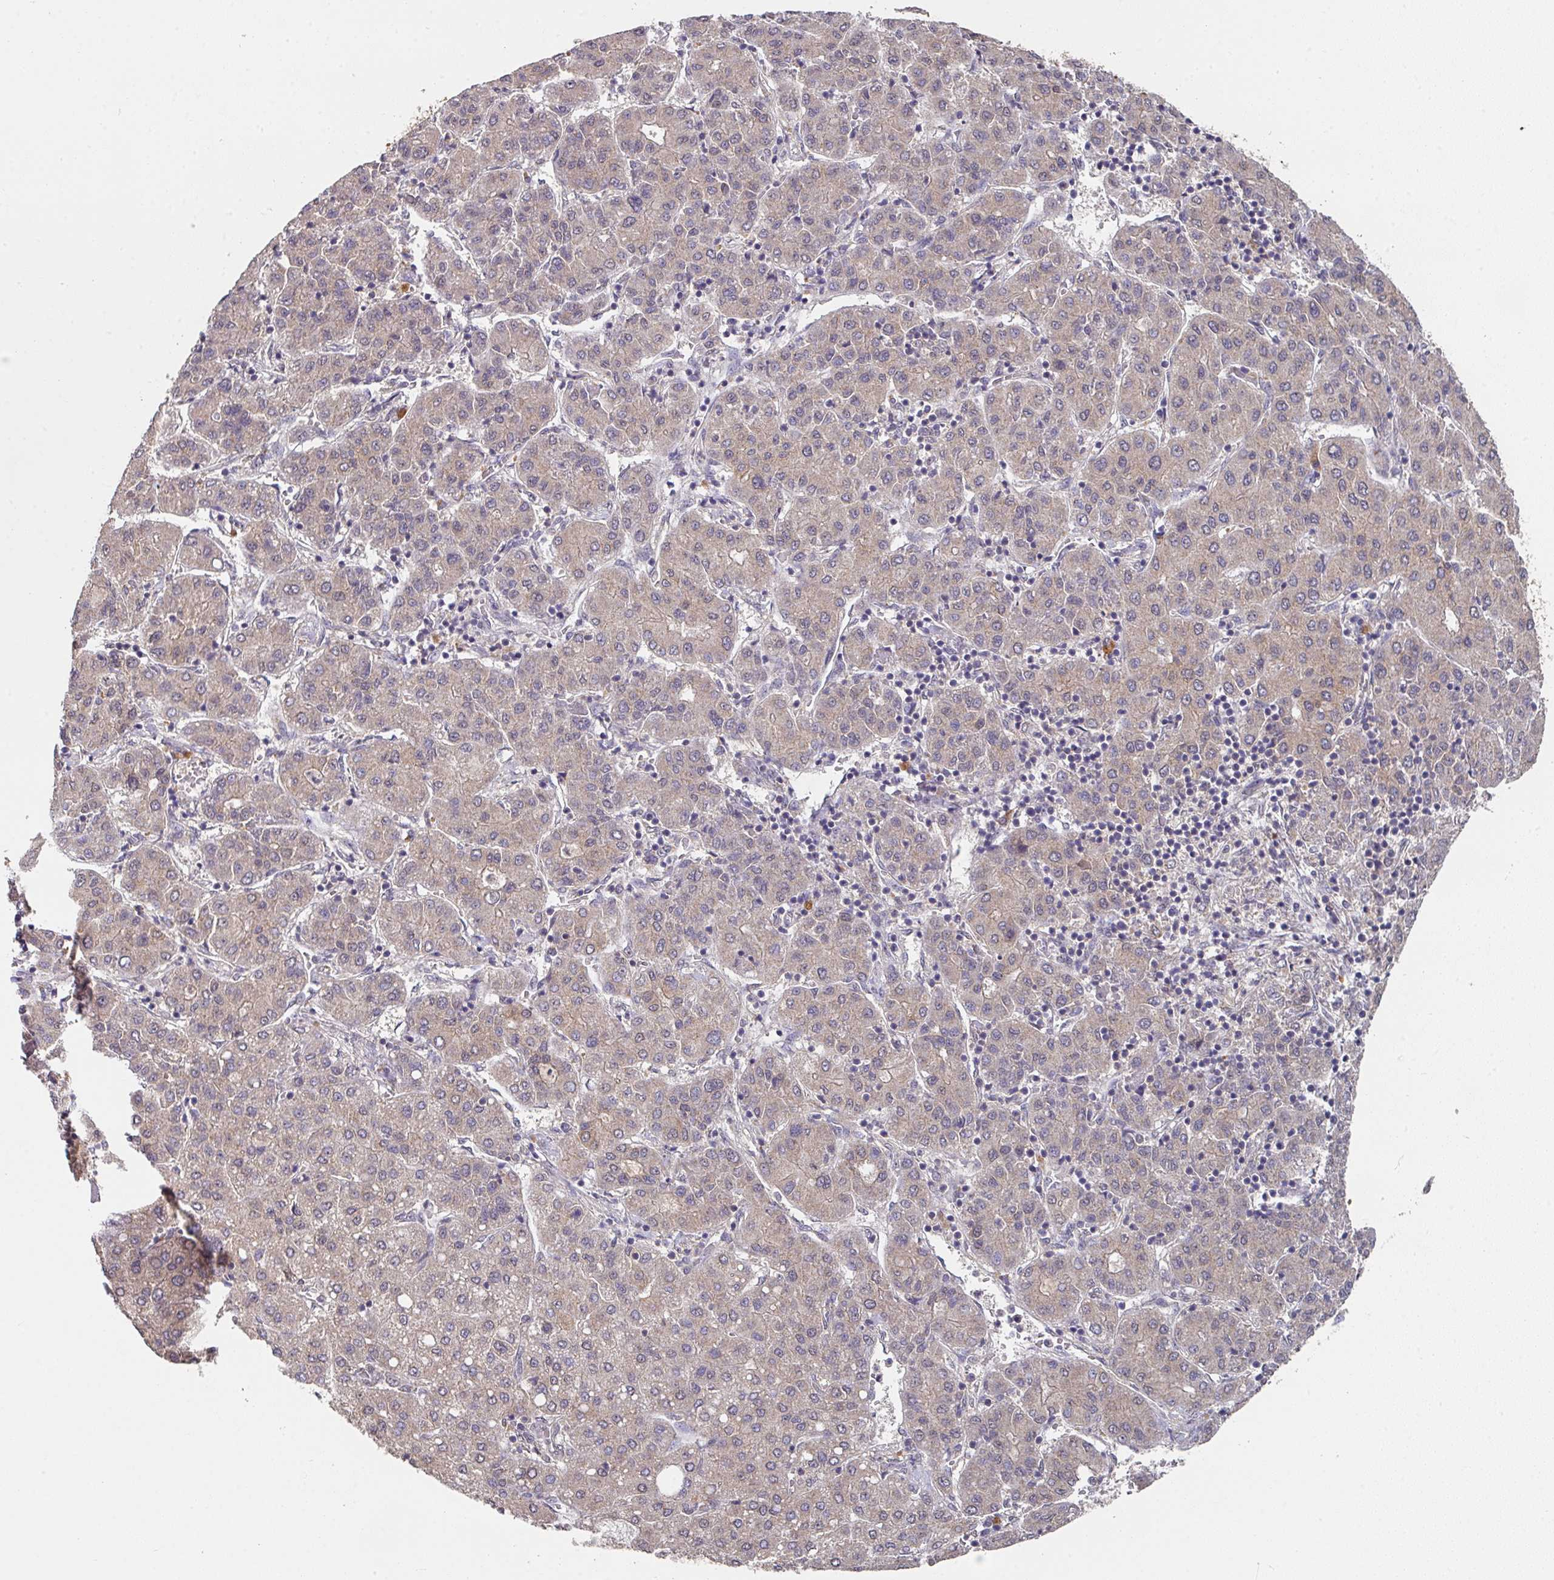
{"staining": {"intensity": "weak", "quantity": "25%-75%", "location": "cytoplasmic/membranous"}, "tissue": "liver cancer", "cell_type": "Tumor cells", "image_type": "cancer", "snomed": [{"axis": "morphology", "description": "Carcinoma, Hepatocellular, NOS"}, {"axis": "topography", "description": "Liver"}], "caption": "A high-resolution image shows immunohistochemistry staining of liver cancer (hepatocellular carcinoma), which displays weak cytoplasmic/membranous positivity in approximately 25%-75% of tumor cells.", "gene": "EXTL3", "patient": {"sex": "male", "age": 65}}